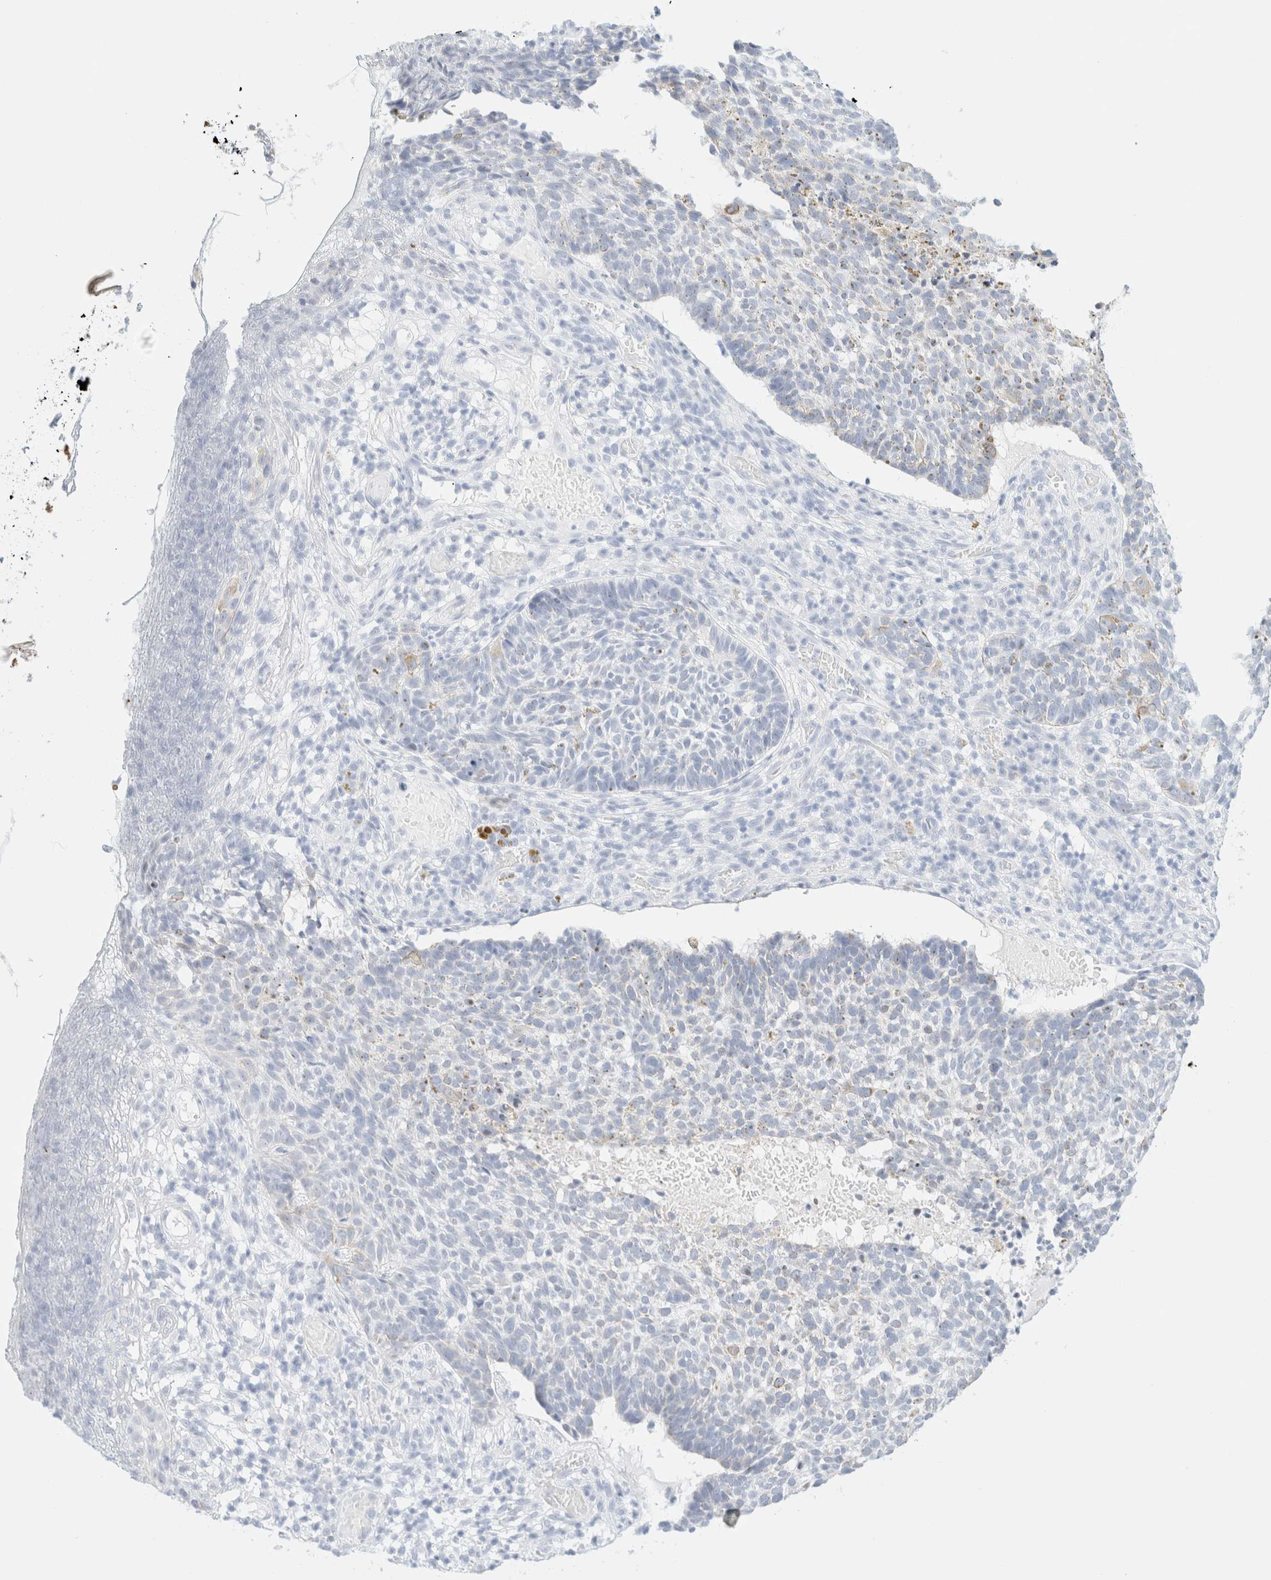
{"staining": {"intensity": "negative", "quantity": "none", "location": "none"}, "tissue": "skin cancer", "cell_type": "Tumor cells", "image_type": "cancer", "snomed": [{"axis": "morphology", "description": "Basal cell carcinoma"}, {"axis": "topography", "description": "Skin"}], "caption": "This is an immunohistochemistry photomicrograph of basal cell carcinoma (skin). There is no positivity in tumor cells.", "gene": "KRT15", "patient": {"sex": "male", "age": 85}}